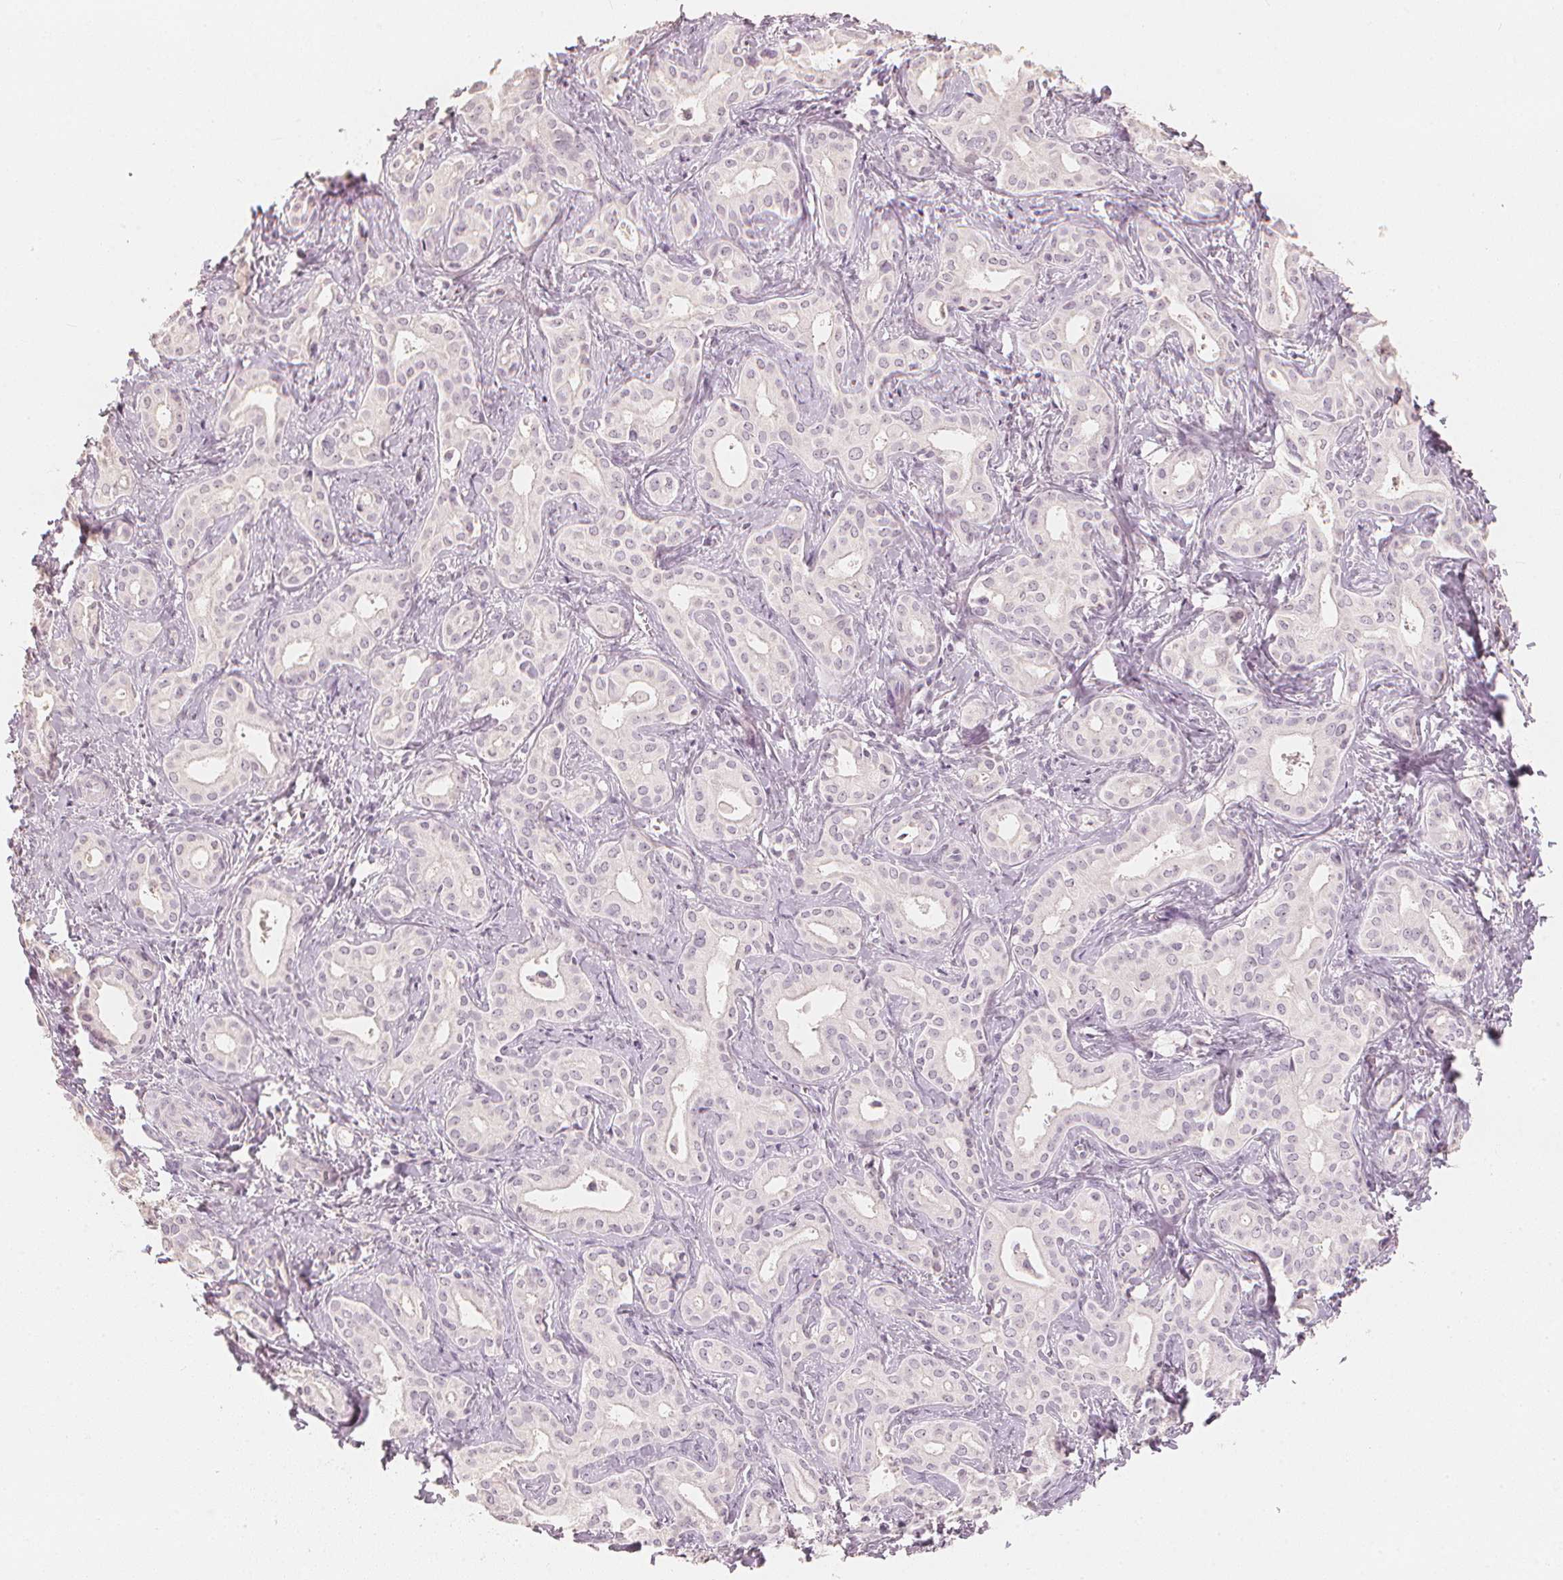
{"staining": {"intensity": "negative", "quantity": "none", "location": "none"}, "tissue": "liver cancer", "cell_type": "Tumor cells", "image_type": "cancer", "snomed": [{"axis": "morphology", "description": "Cholangiocarcinoma"}, {"axis": "topography", "description": "Liver"}], "caption": "This is a image of immunohistochemistry (IHC) staining of liver cholangiocarcinoma, which shows no staining in tumor cells.", "gene": "CALB1", "patient": {"sex": "female", "age": 65}}